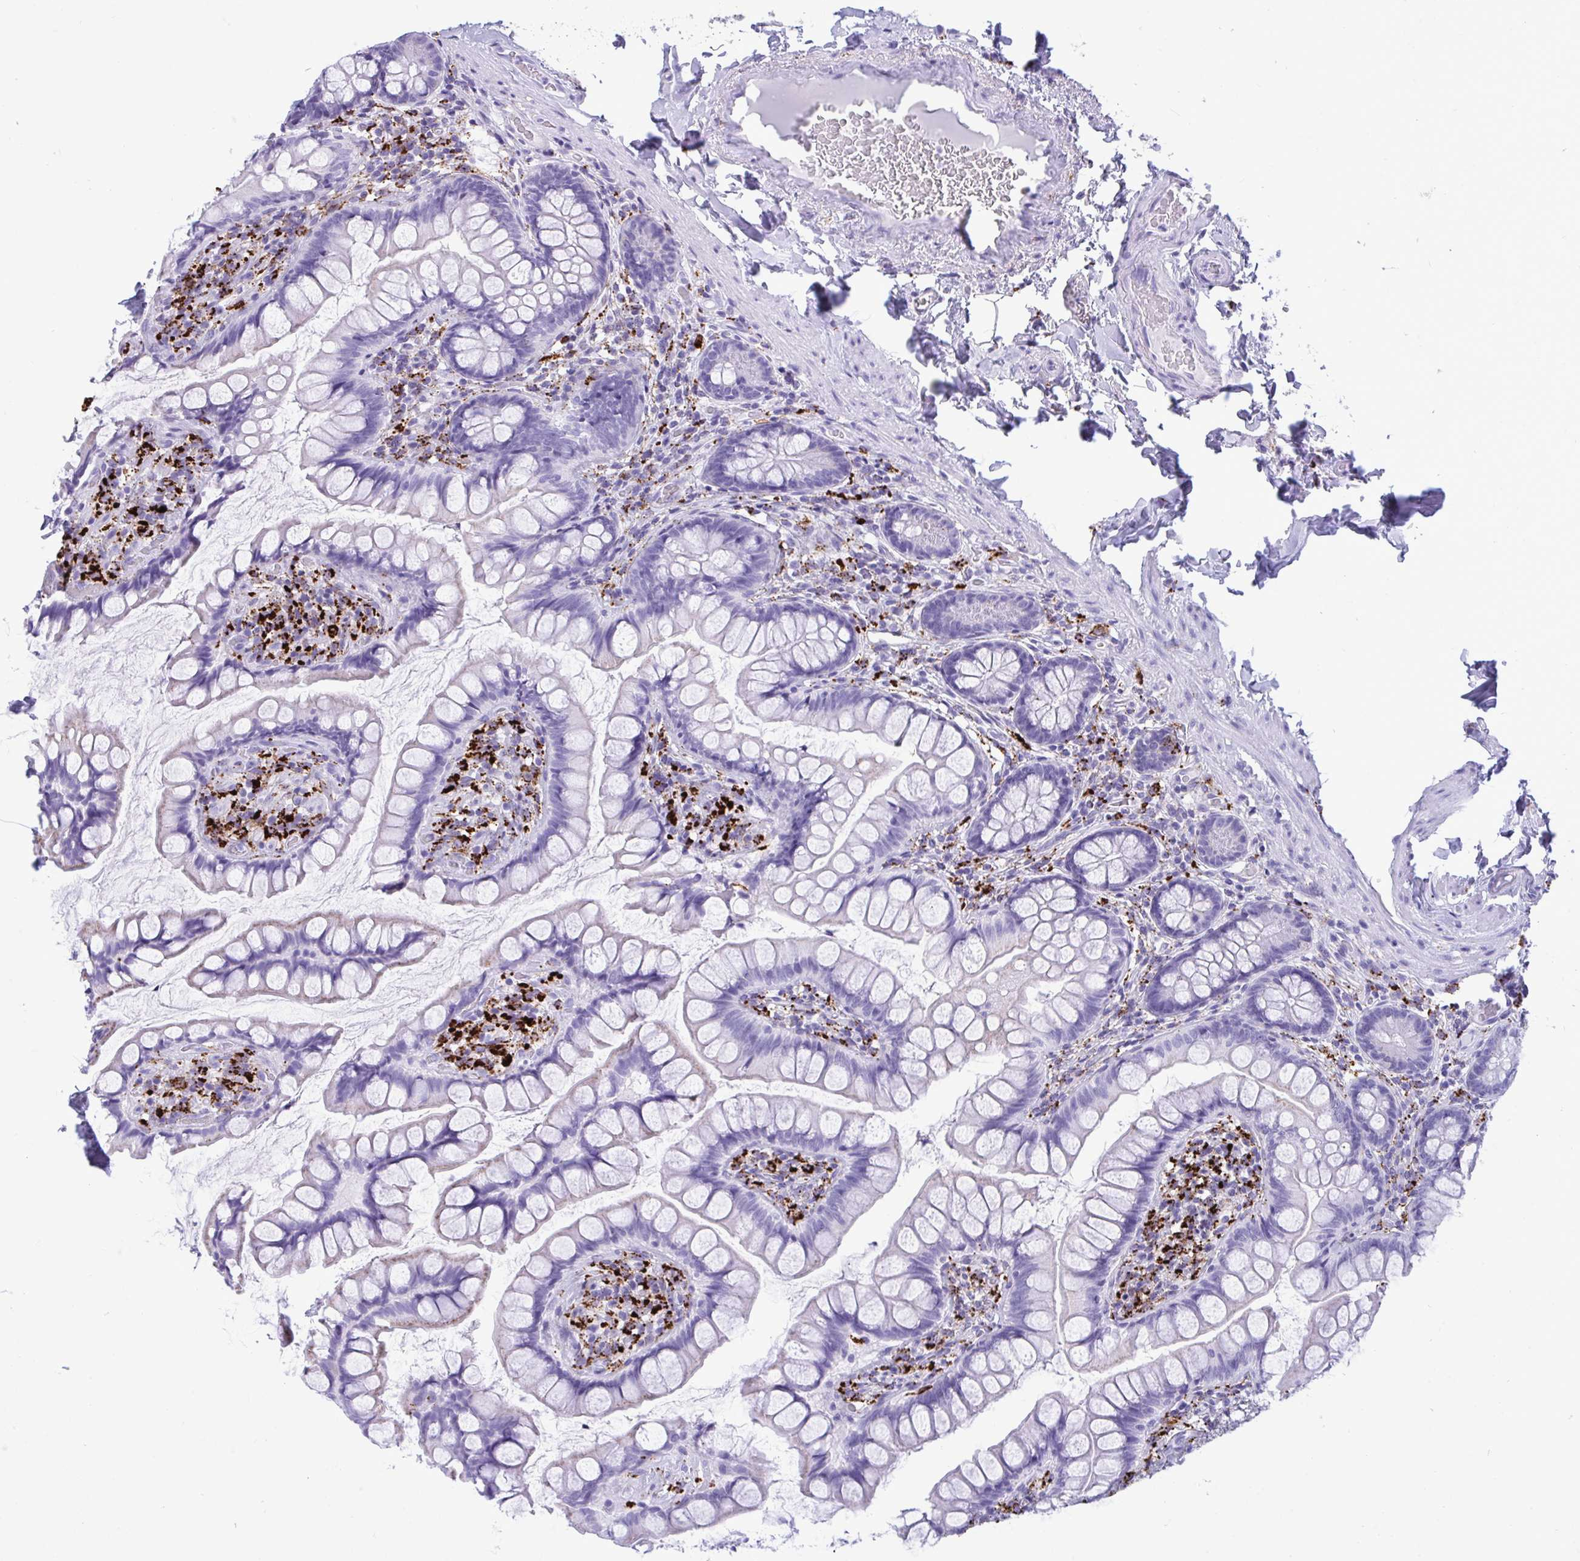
{"staining": {"intensity": "negative", "quantity": "none", "location": "none"}, "tissue": "small intestine", "cell_type": "Glandular cells", "image_type": "normal", "snomed": [{"axis": "morphology", "description": "Normal tissue, NOS"}, {"axis": "topography", "description": "Small intestine"}], "caption": "Glandular cells show no significant expression in benign small intestine. (Brightfield microscopy of DAB immunohistochemistry at high magnification).", "gene": "CPVL", "patient": {"sex": "male", "age": 70}}